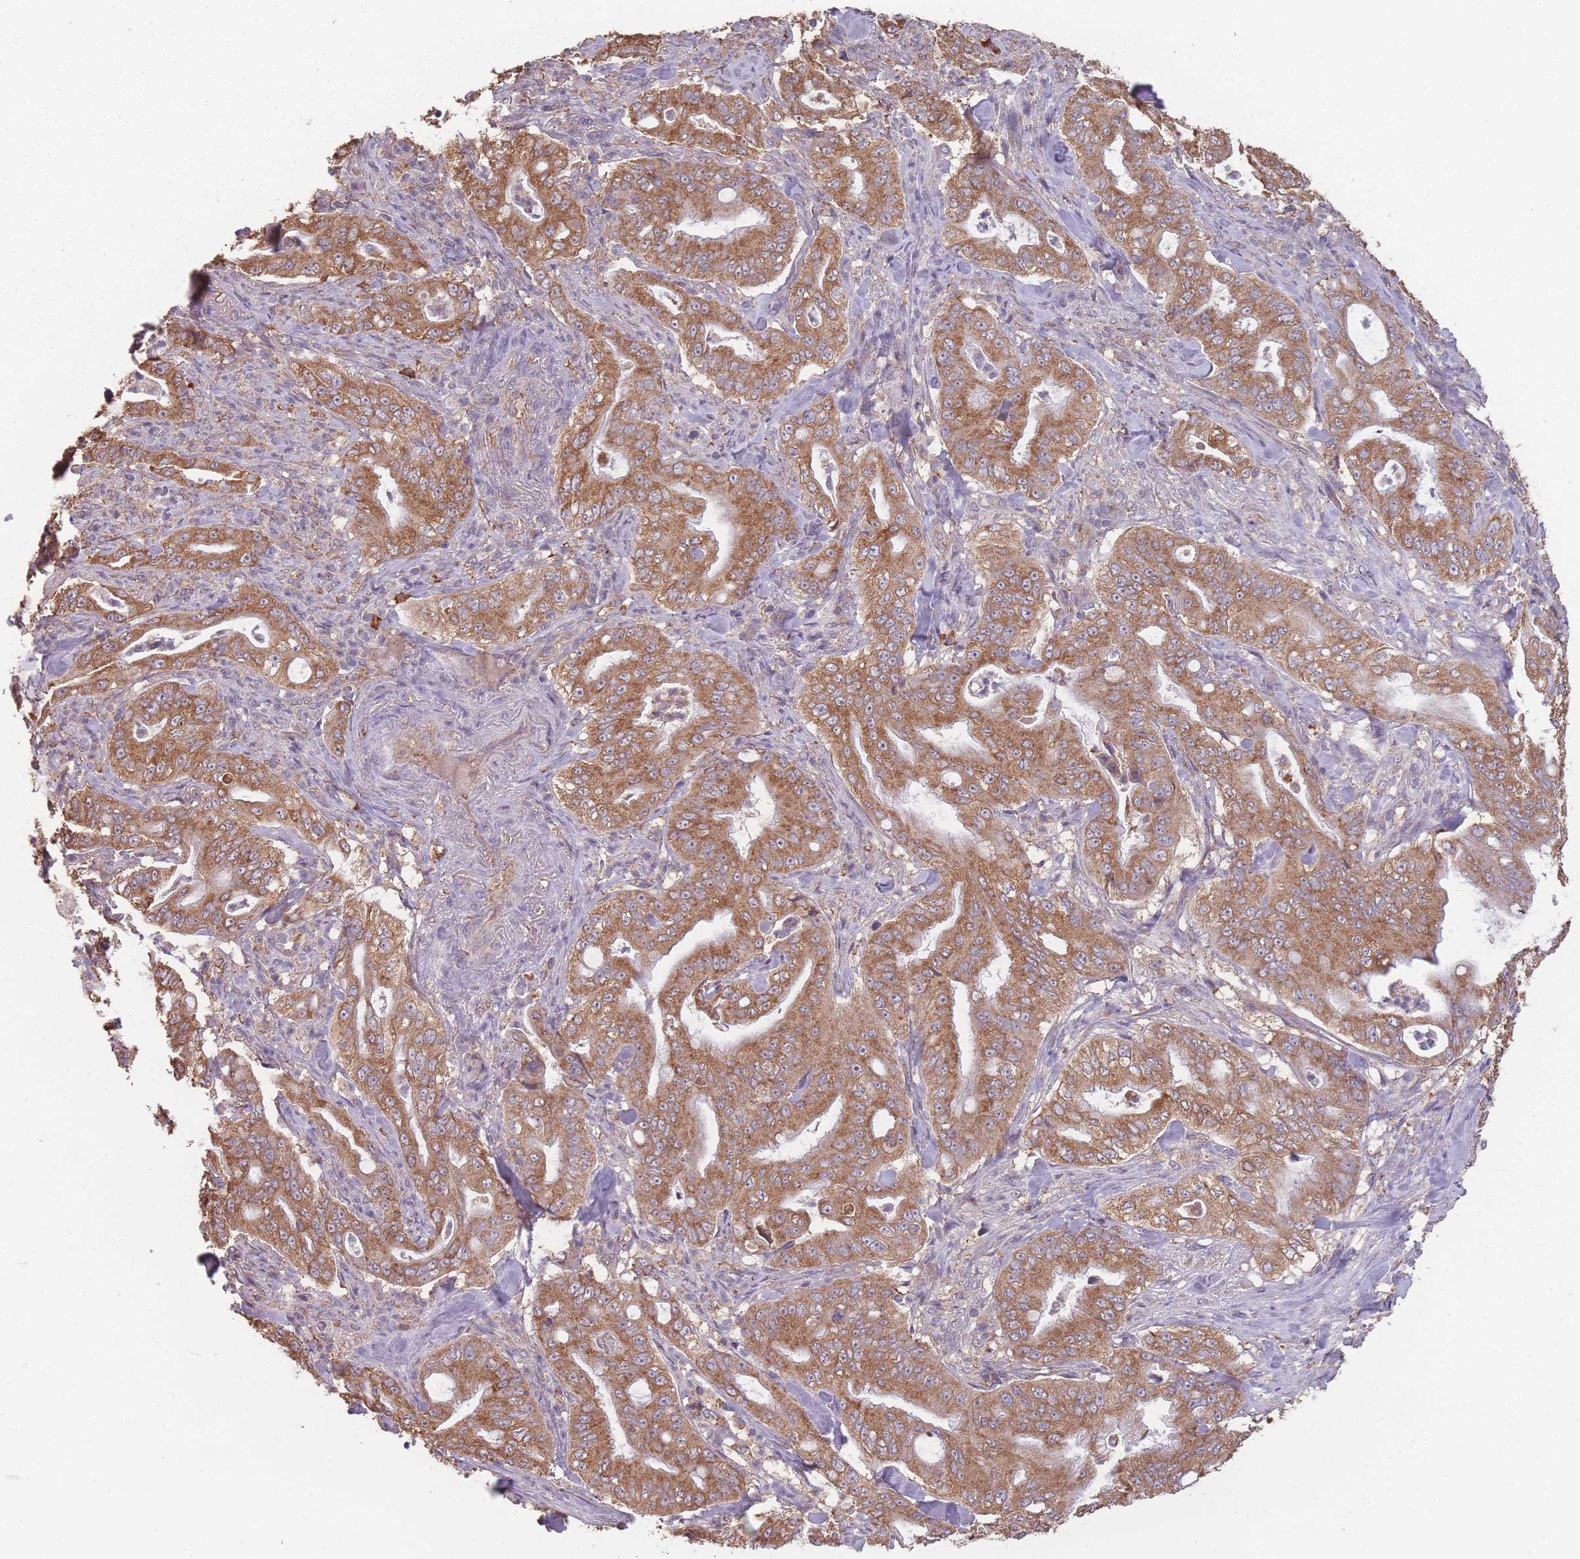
{"staining": {"intensity": "moderate", "quantity": ">75%", "location": "cytoplasmic/membranous"}, "tissue": "pancreatic cancer", "cell_type": "Tumor cells", "image_type": "cancer", "snomed": [{"axis": "morphology", "description": "Adenocarcinoma, NOS"}, {"axis": "topography", "description": "Pancreas"}], "caption": "Protein expression by IHC exhibits moderate cytoplasmic/membranous positivity in approximately >75% of tumor cells in adenocarcinoma (pancreatic).", "gene": "SANBR", "patient": {"sex": "male", "age": 71}}